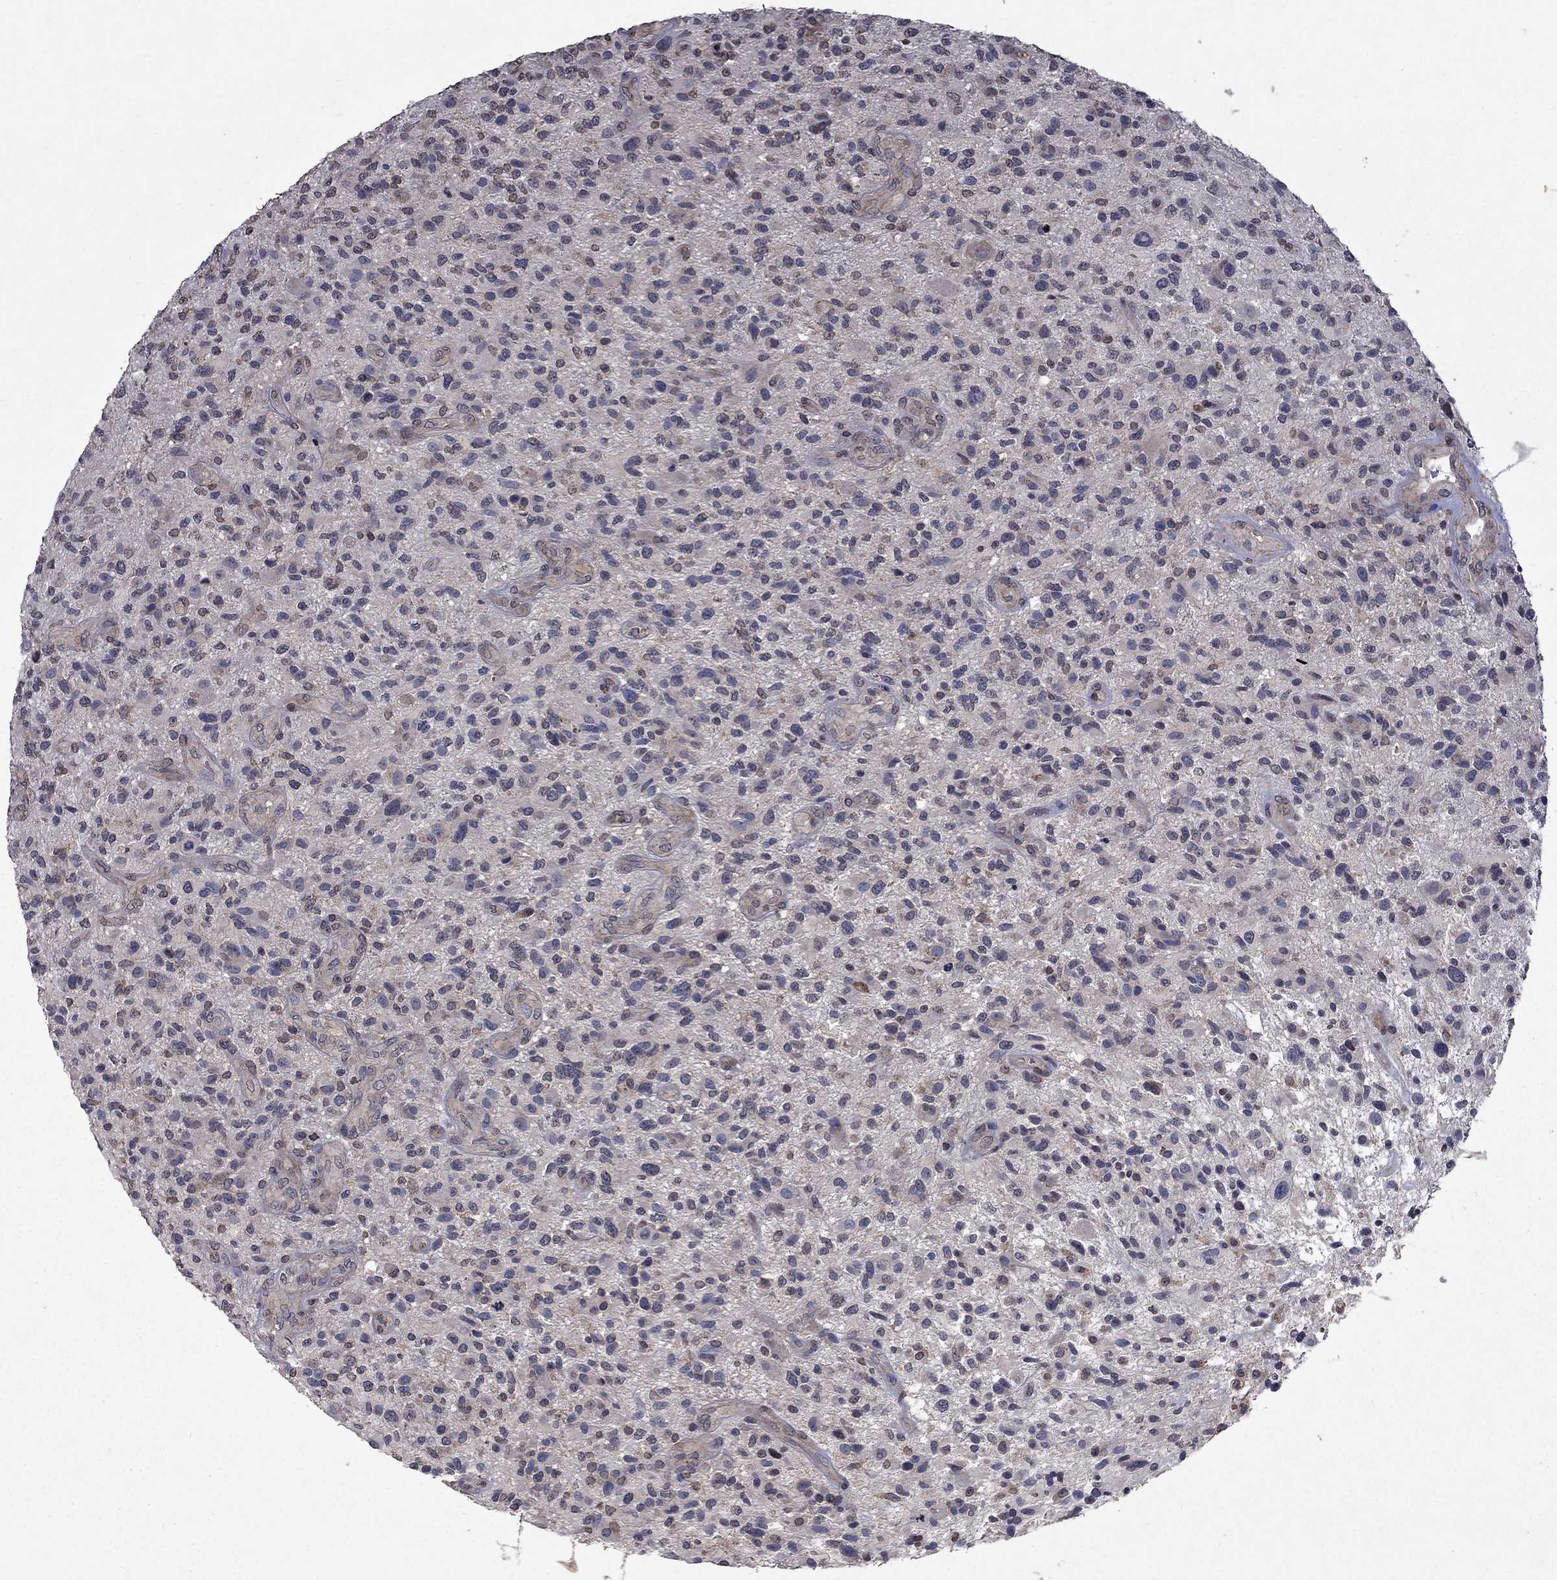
{"staining": {"intensity": "negative", "quantity": "none", "location": "none"}, "tissue": "glioma", "cell_type": "Tumor cells", "image_type": "cancer", "snomed": [{"axis": "morphology", "description": "Glioma, malignant, High grade"}, {"axis": "topography", "description": "Brain"}], "caption": "IHC of human malignant high-grade glioma displays no expression in tumor cells.", "gene": "TTC38", "patient": {"sex": "male", "age": 47}}